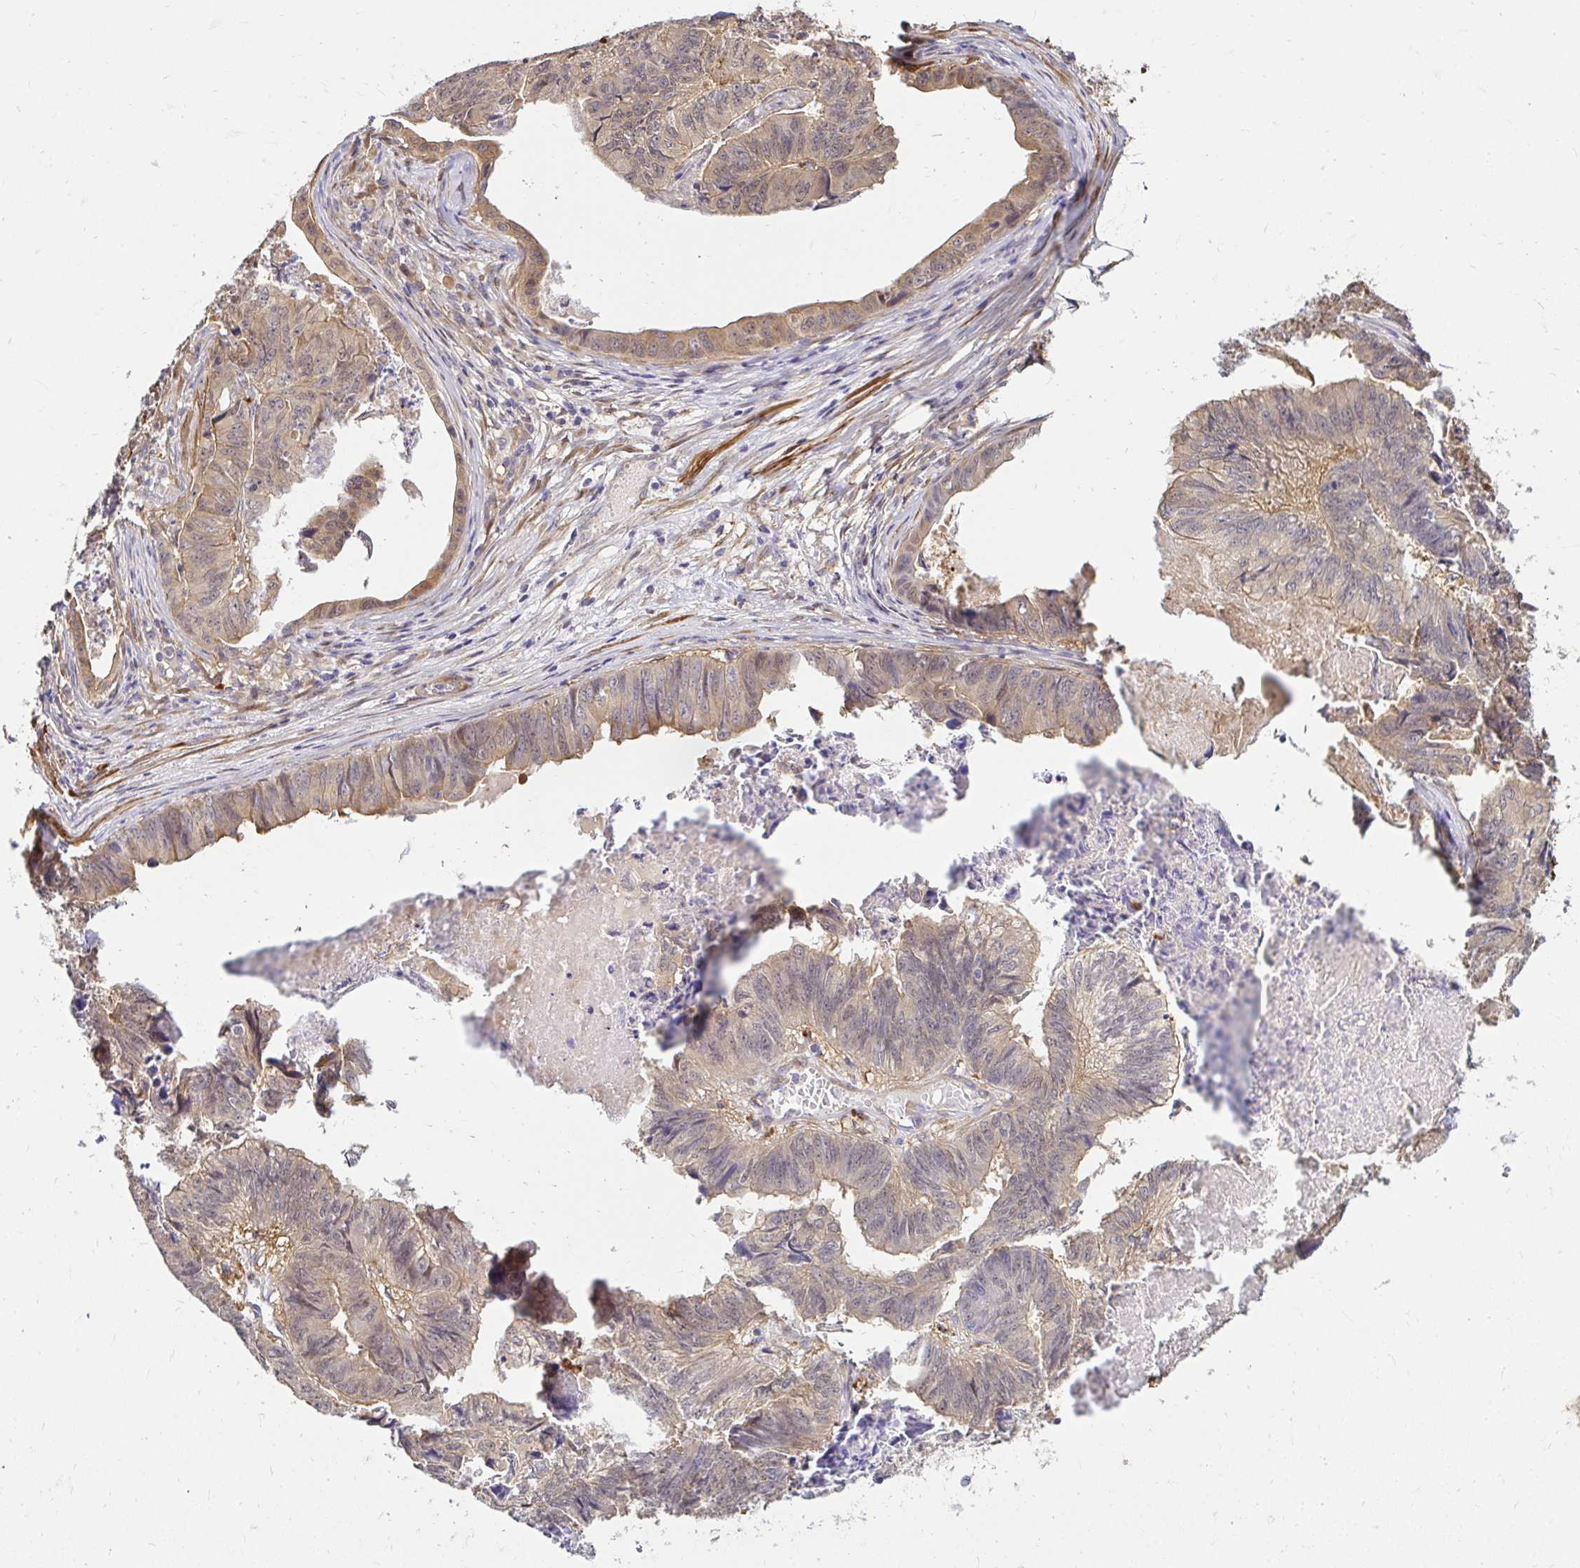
{"staining": {"intensity": "weak", "quantity": "<25%", "location": "cytoplasmic/membranous"}, "tissue": "stomach cancer", "cell_type": "Tumor cells", "image_type": "cancer", "snomed": [{"axis": "morphology", "description": "Adenocarcinoma, NOS"}, {"axis": "topography", "description": "Stomach, lower"}], "caption": "Tumor cells show no significant protein expression in stomach cancer (adenocarcinoma).", "gene": "YAP1", "patient": {"sex": "male", "age": 77}}